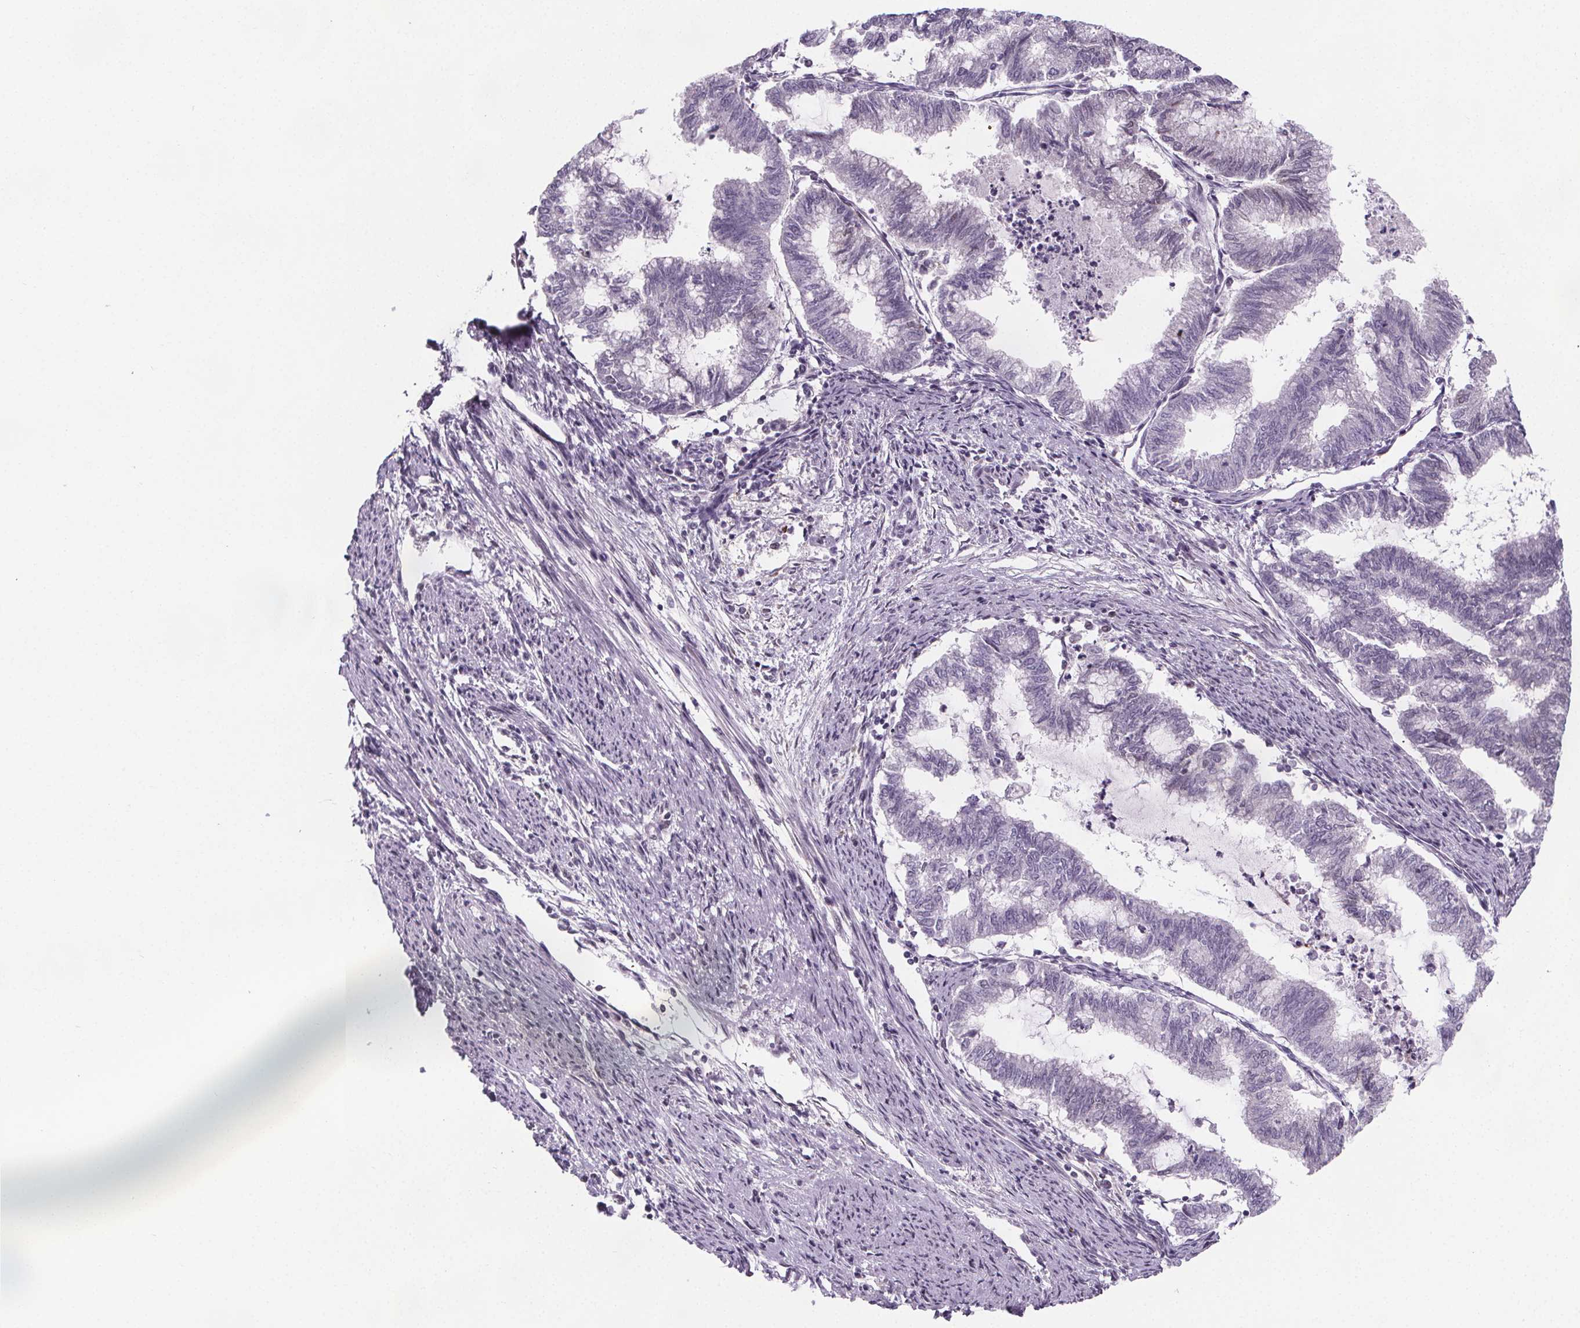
{"staining": {"intensity": "negative", "quantity": "none", "location": "none"}, "tissue": "endometrial cancer", "cell_type": "Tumor cells", "image_type": "cancer", "snomed": [{"axis": "morphology", "description": "Adenocarcinoma, NOS"}, {"axis": "topography", "description": "Endometrium"}], "caption": "A micrograph of endometrial cancer (adenocarcinoma) stained for a protein exhibits no brown staining in tumor cells.", "gene": "ZNF572", "patient": {"sex": "female", "age": 79}}